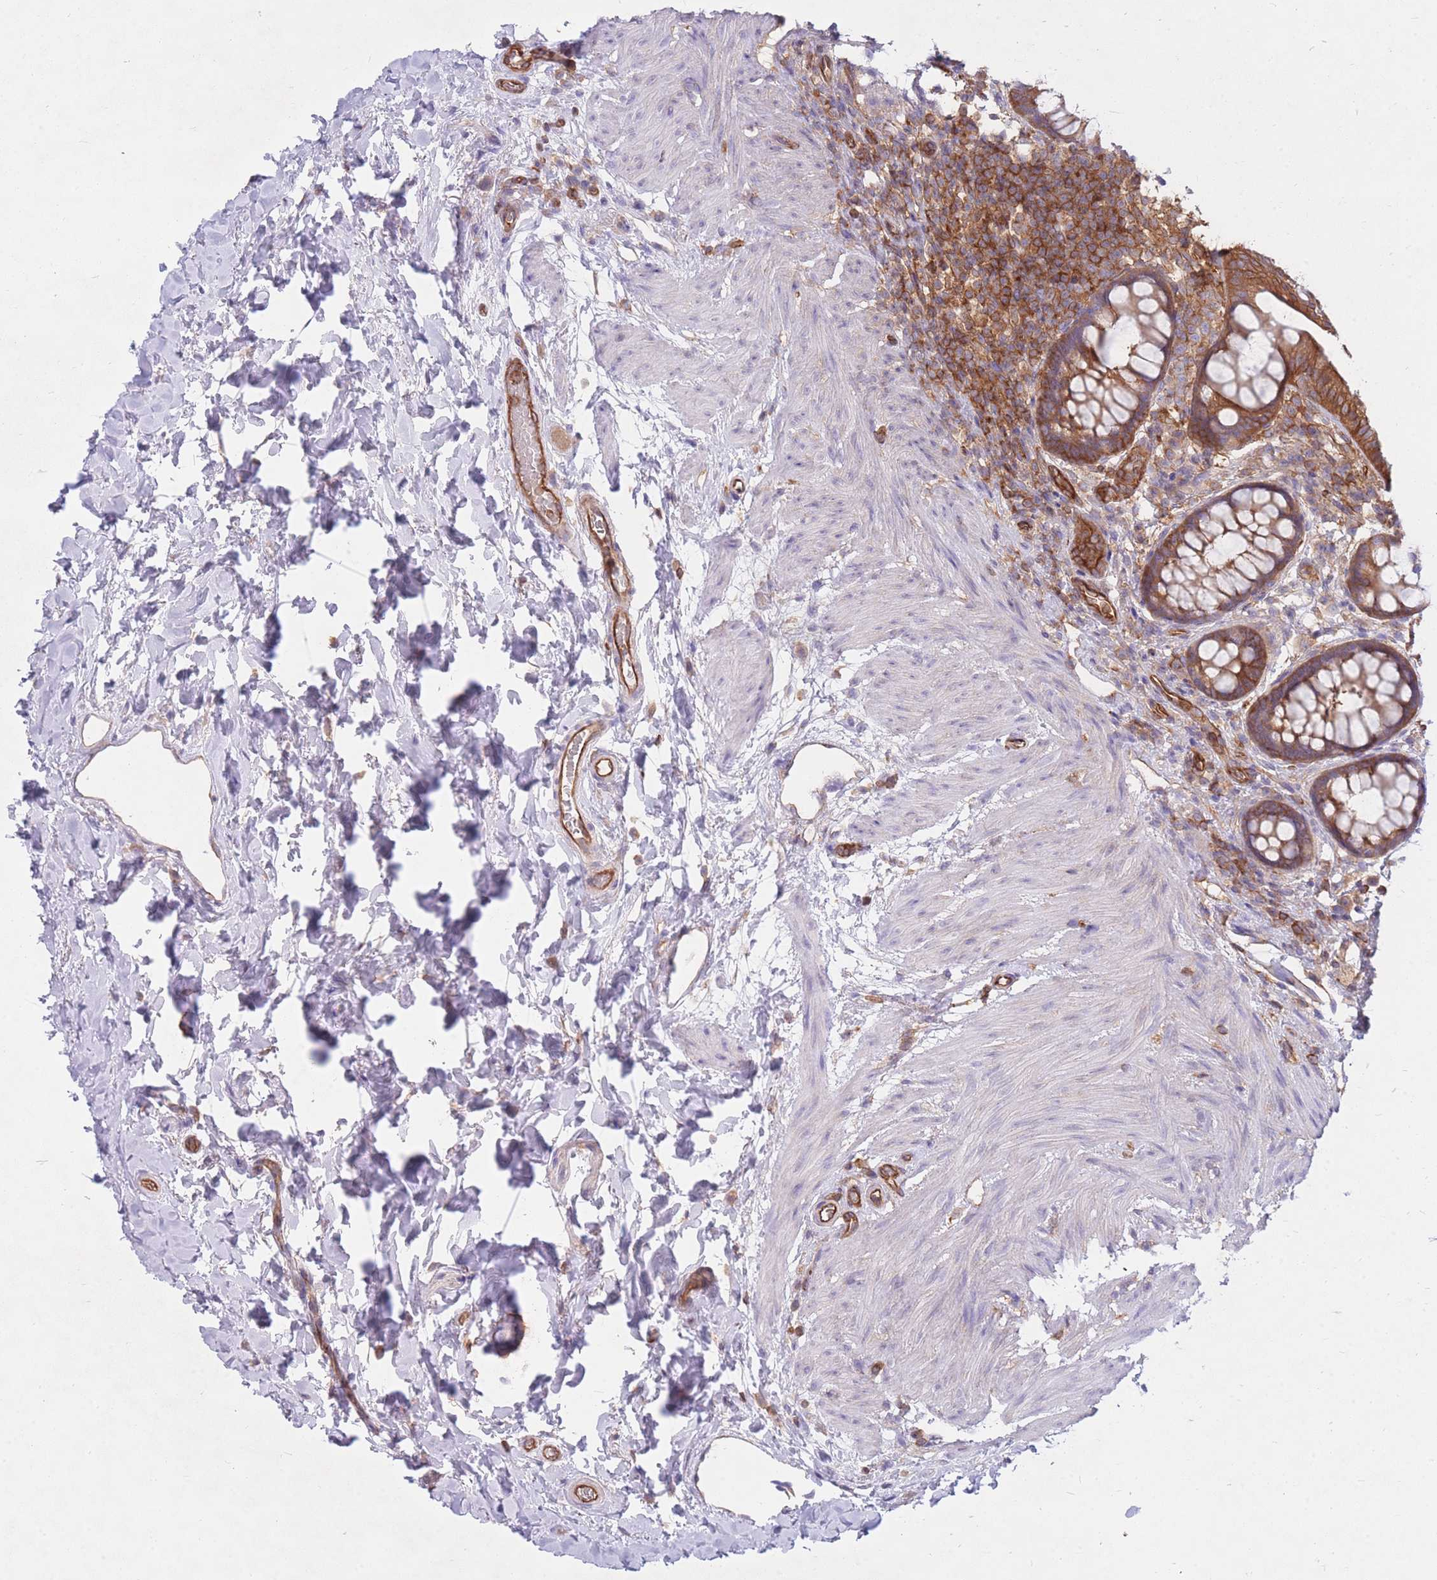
{"staining": {"intensity": "moderate", "quantity": ">75%", "location": "cytoplasmic/membranous"}, "tissue": "rectum", "cell_type": "Glandular cells", "image_type": "normal", "snomed": [{"axis": "morphology", "description": "Normal tissue, NOS"}, {"axis": "topography", "description": "Rectum"}, {"axis": "topography", "description": "Peripheral nerve tissue"}], "caption": "A high-resolution histopathology image shows immunohistochemistry staining of unremarkable rectum, which demonstrates moderate cytoplasmic/membranous expression in approximately >75% of glandular cells.", "gene": "GGA1", "patient": {"sex": "female", "age": 69}}